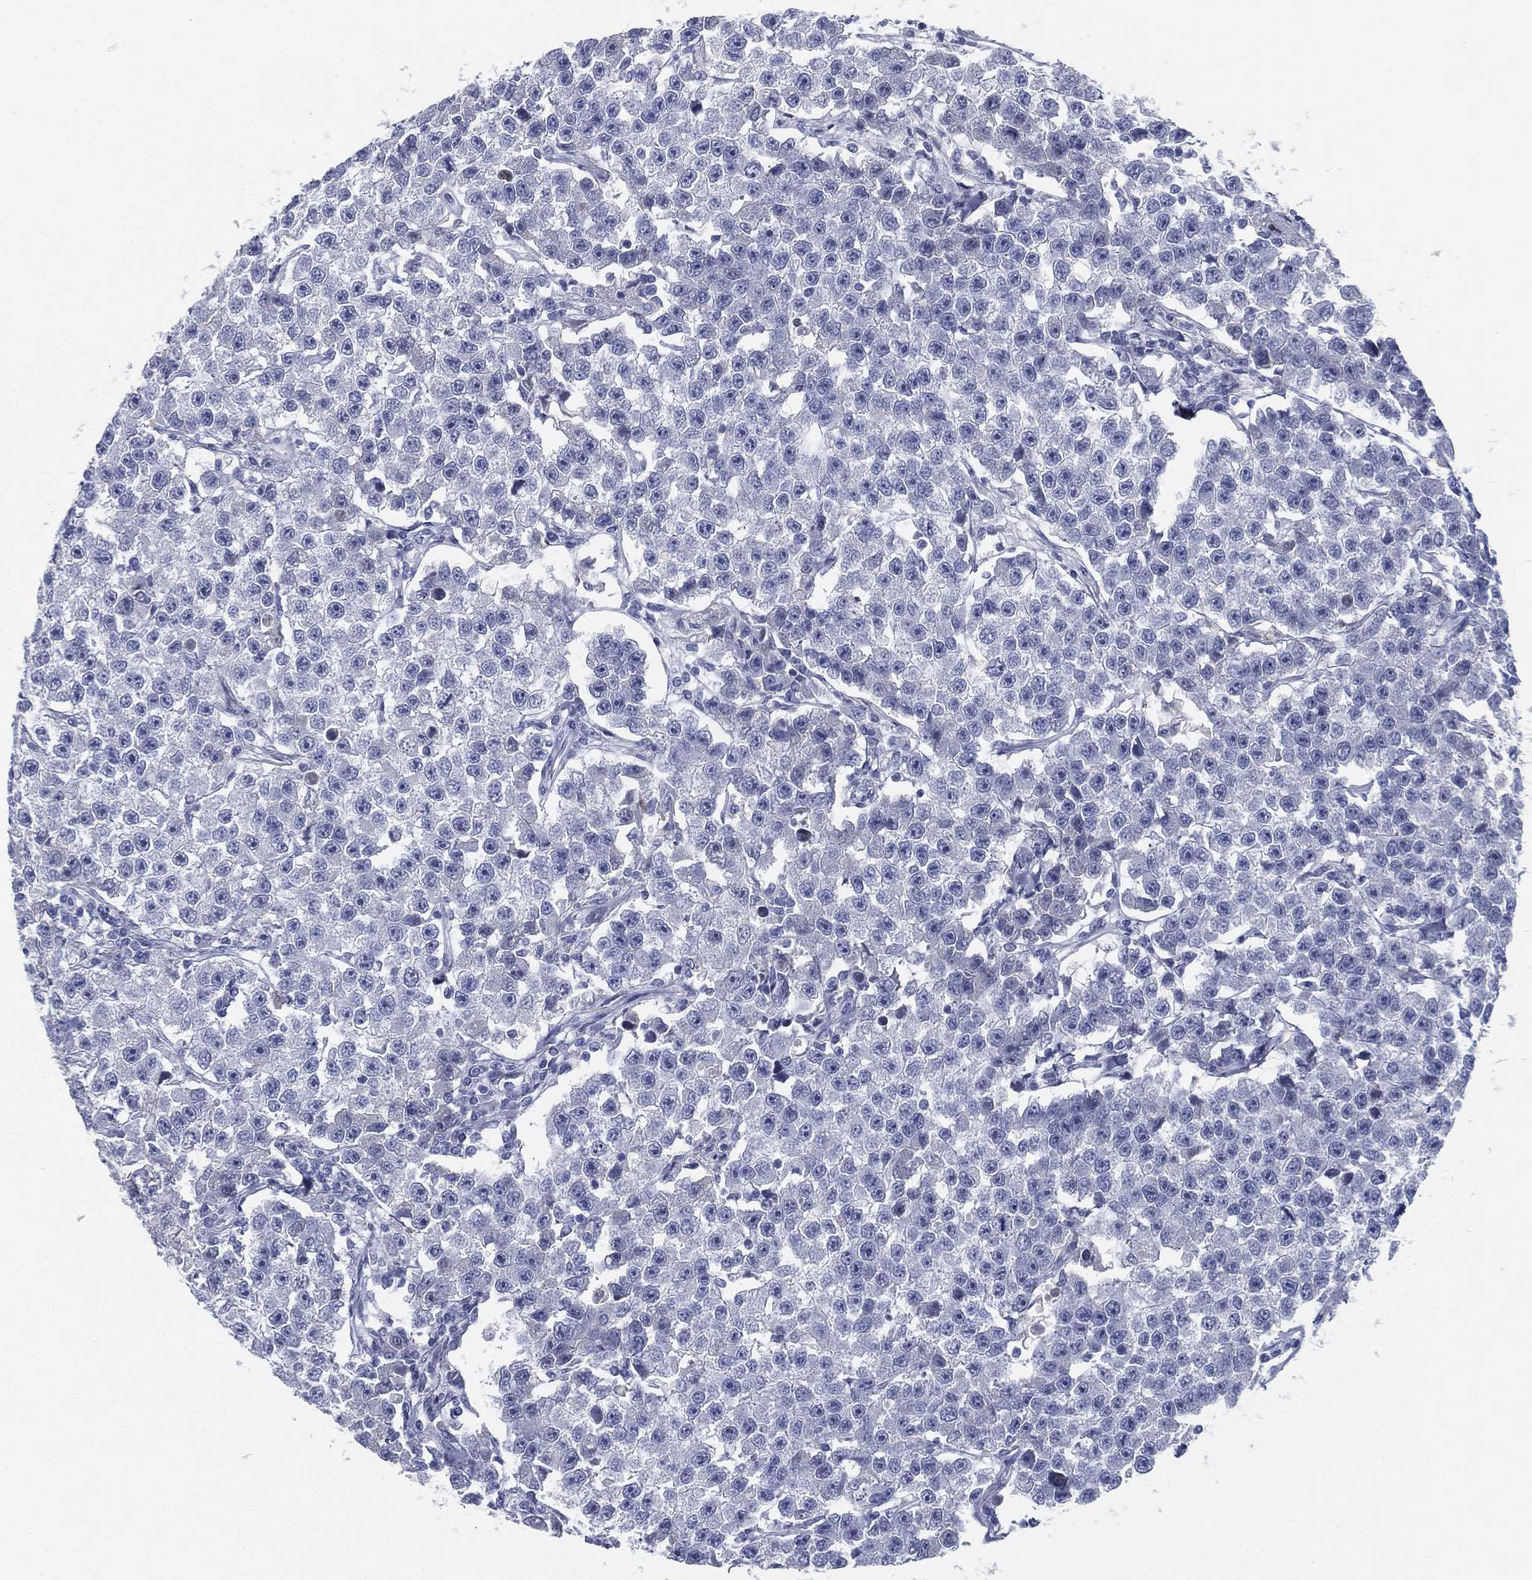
{"staining": {"intensity": "negative", "quantity": "none", "location": "none"}, "tissue": "testis cancer", "cell_type": "Tumor cells", "image_type": "cancer", "snomed": [{"axis": "morphology", "description": "Seminoma, NOS"}, {"axis": "topography", "description": "Testis"}], "caption": "Tumor cells show no significant protein expression in testis seminoma.", "gene": "SPPL2C", "patient": {"sex": "male", "age": 59}}